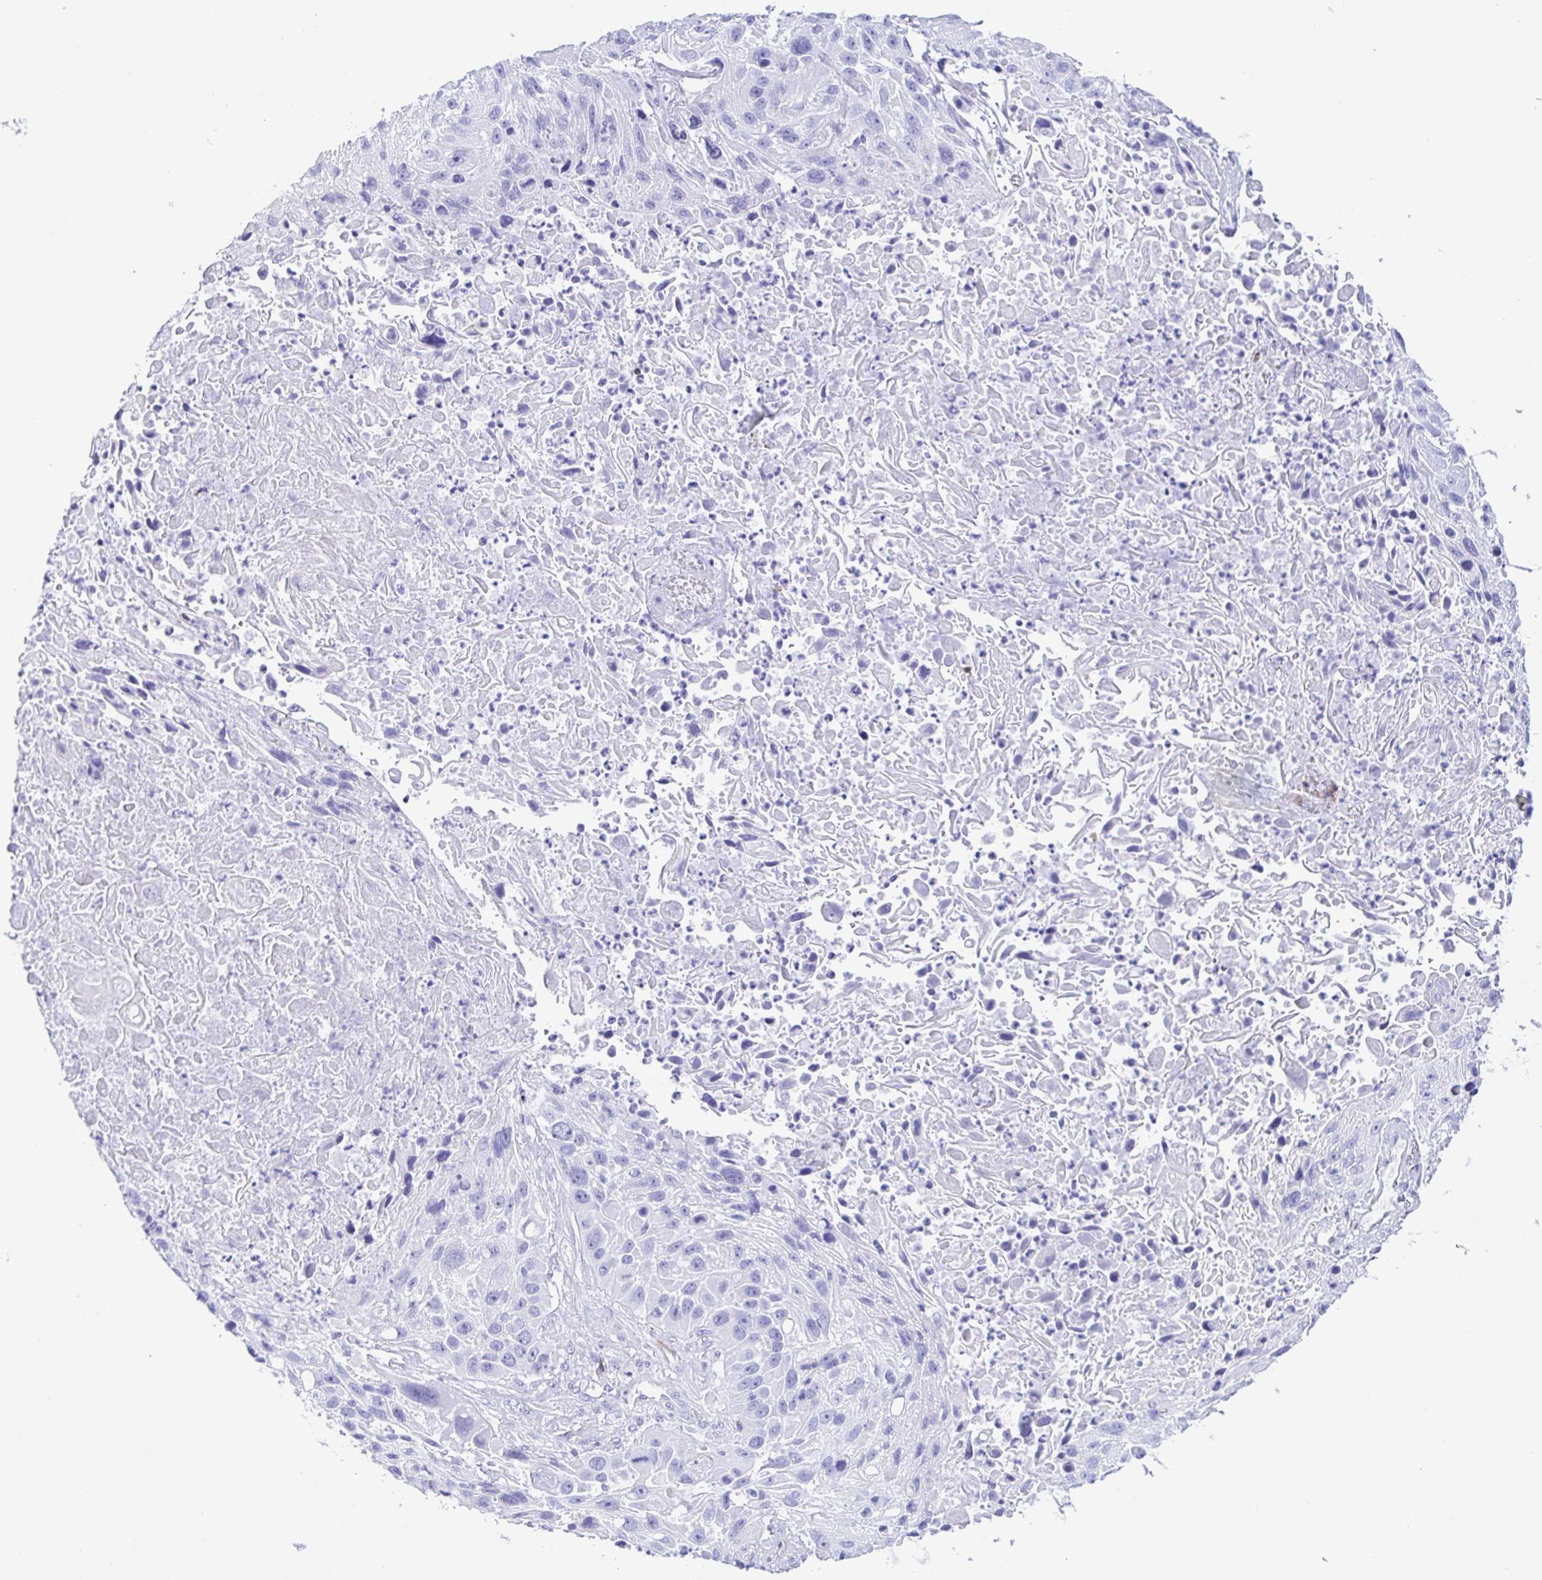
{"staining": {"intensity": "negative", "quantity": "none", "location": "none"}, "tissue": "lung cancer", "cell_type": "Tumor cells", "image_type": "cancer", "snomed": [{"axis": "morphology", "description": "Normal morphology"}, {"axis": "morphology", "description": "Squamous cell carcinoma, NOS"}, {"axis": "topography", "description": "Lymph node"}, {"axis": "topography", "description": "Lung"}], "caption": "An immunohistochemistry (IHC) image of lung cancer is shown. There is no staining in tumor cells of lung cancer.", "gene": "CD5", "patient": {"sex": "male", "age": 67}}